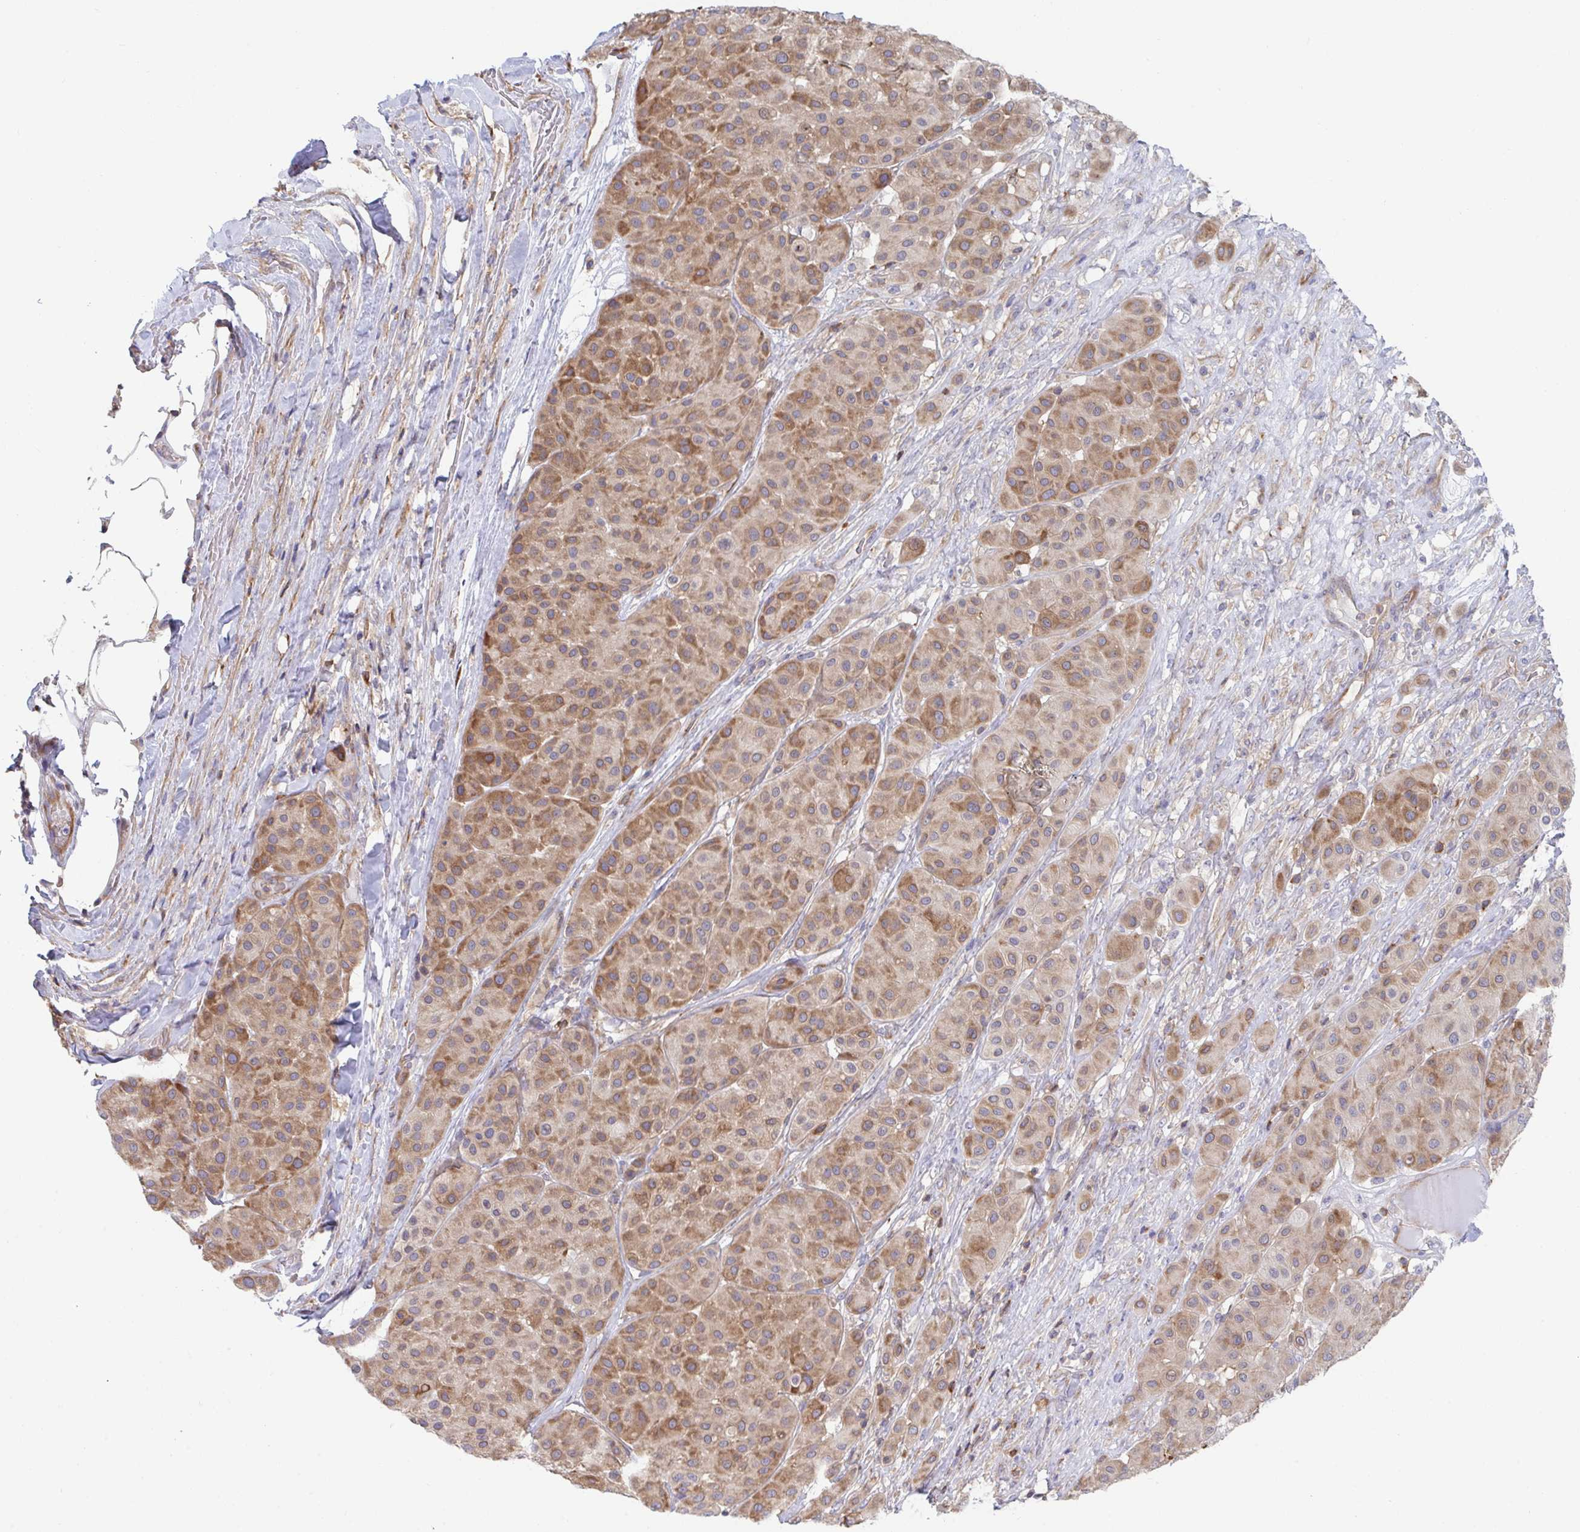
{"staining": {"intensity": "moderate", "quantity": "25%-75%", "location": "cytoplasmic/membranous"}, "tissue": "melanoma", "cell_type": "Tumor cells", "image_type": "cancer", "snomed": [{"axis": "morphology", "description": "Malignant melanoma, Metastatic site"}, {"axis": "topography", "description": "Smooth muscle"}], "caption": "This micrograph exhibits melanoma stained with immunohistochemistry (IHC) to label a protein in brown. The cytoplasmic/membranous of tumor cells show moderate positivity for the protein. Nuclei are counter-stained blue.", "gene": "WNK1", "patient": {"sex": "male", "age": 41}}